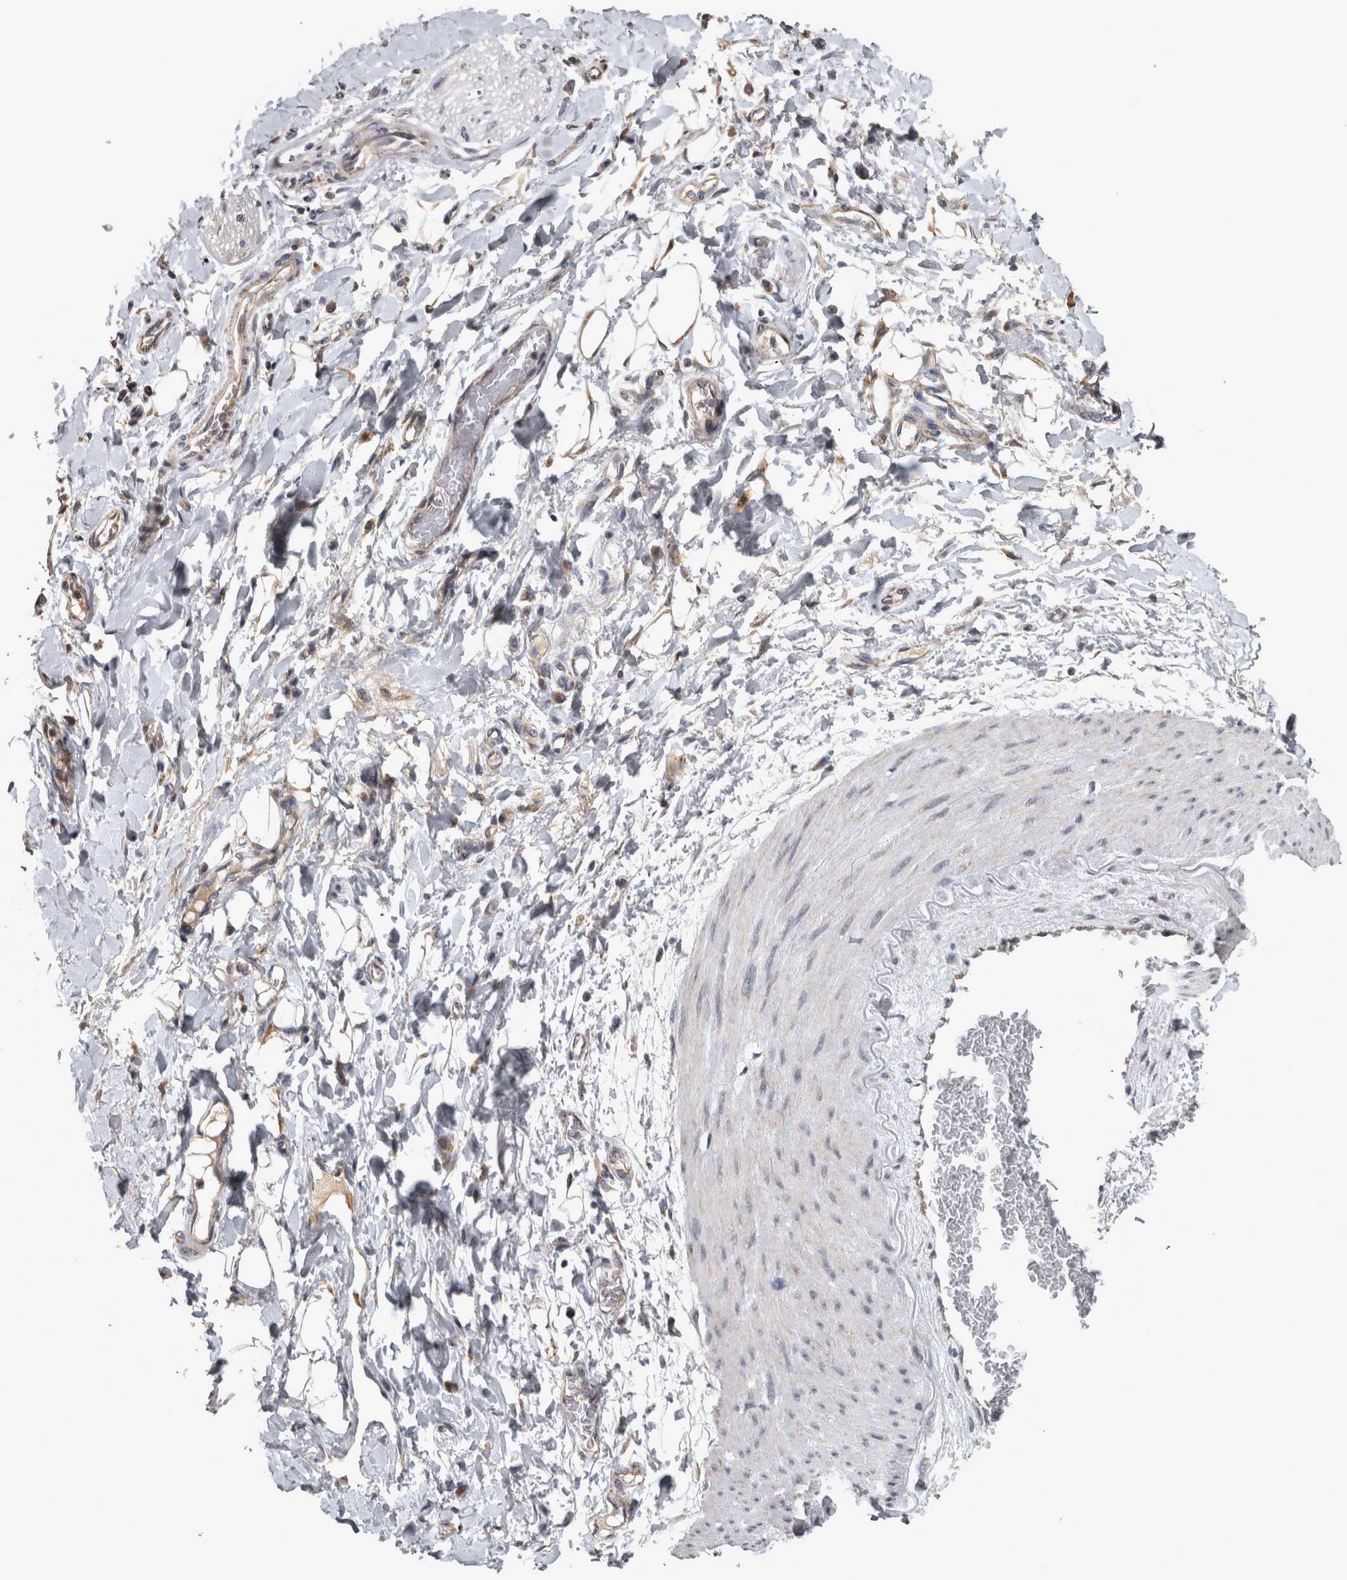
{"staining": {"intensity": "weak", "quantity": ">75%", "location": "cytoplasmic/membranous"}, "tissue": "adipose tissue", "cell_type": "Adipocytes", "image_type": "normal", "snomed": [{"axis": "morphology", "description": "Normal tissue, NOS"}, {"axis": "morphology", "description": "Adenocarcinoma, NOS"}, {"axis": "topography", "description": "Esophagus"}], "caption": "A photomicrograph of human adipose tissue stained for a protein demonstrates weak cytoplasmic/membranous brown staining in adipocytes.", "gene": "DBT", "patient": {"sex": "male", "age": 62}}